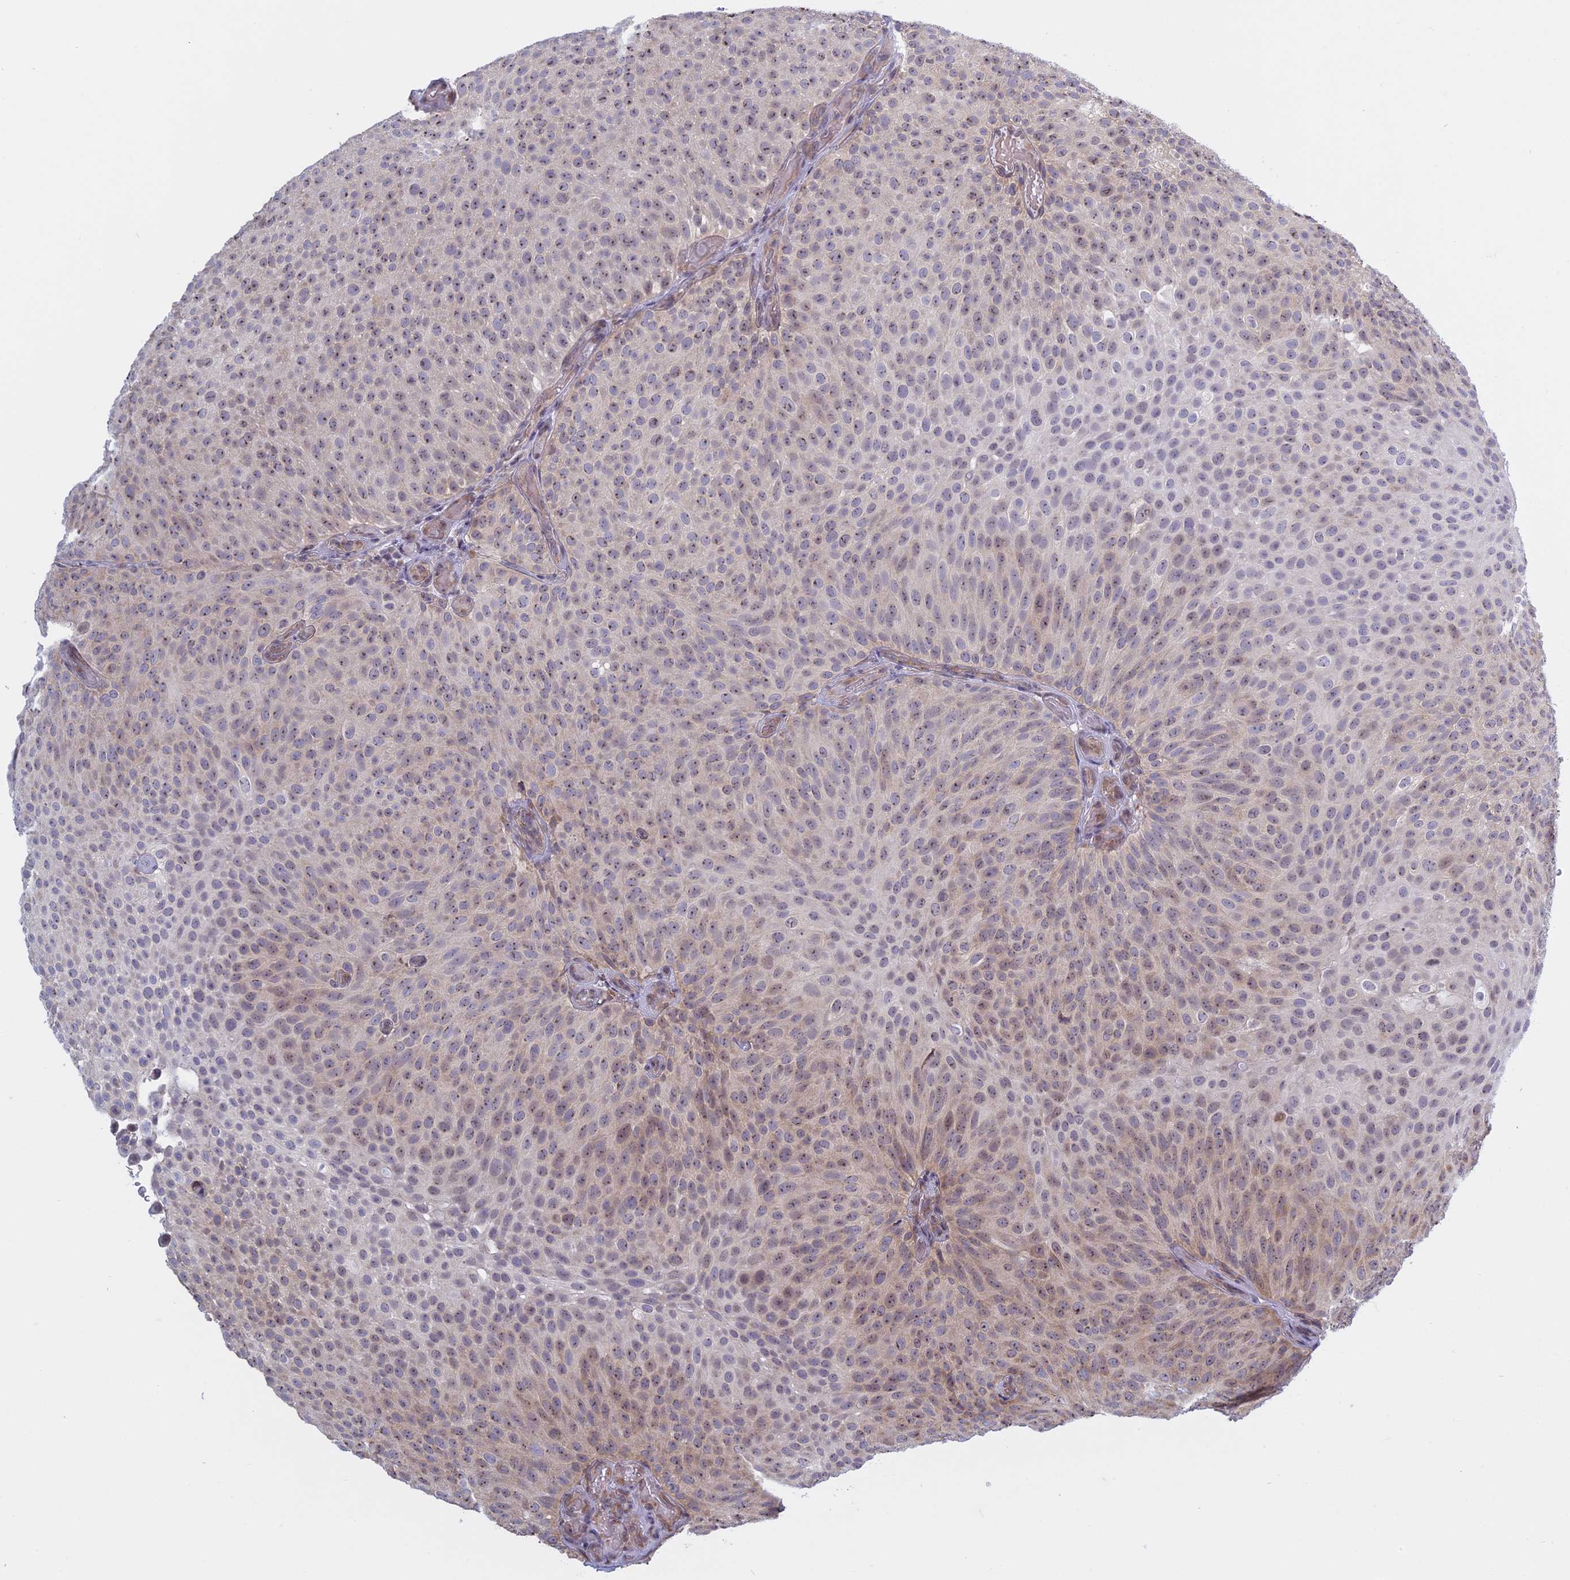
{"staining": {"intensity": "weak", "quantity": "25%-75%", "location": "nuclear"}, "tissue": "urothelial cancer", "cell_type": "Tumor cells", "image_type": "cancer", "snomed": [{"axis": "morphology", "description": "Urothelial carcinoma, Low grade"}, {"axis": "topography", "description": "Urinary bladder"}], "caption": "DAB (3,3'-diaminobenzidine) immunohistochemical staining of low-grade urothelial carcinoma displays weak nuclear protein expression in about 25%-75% of tumor cells.", "gene": "RPS19BP1", "patient": {"sex": "male", "age": 78}}